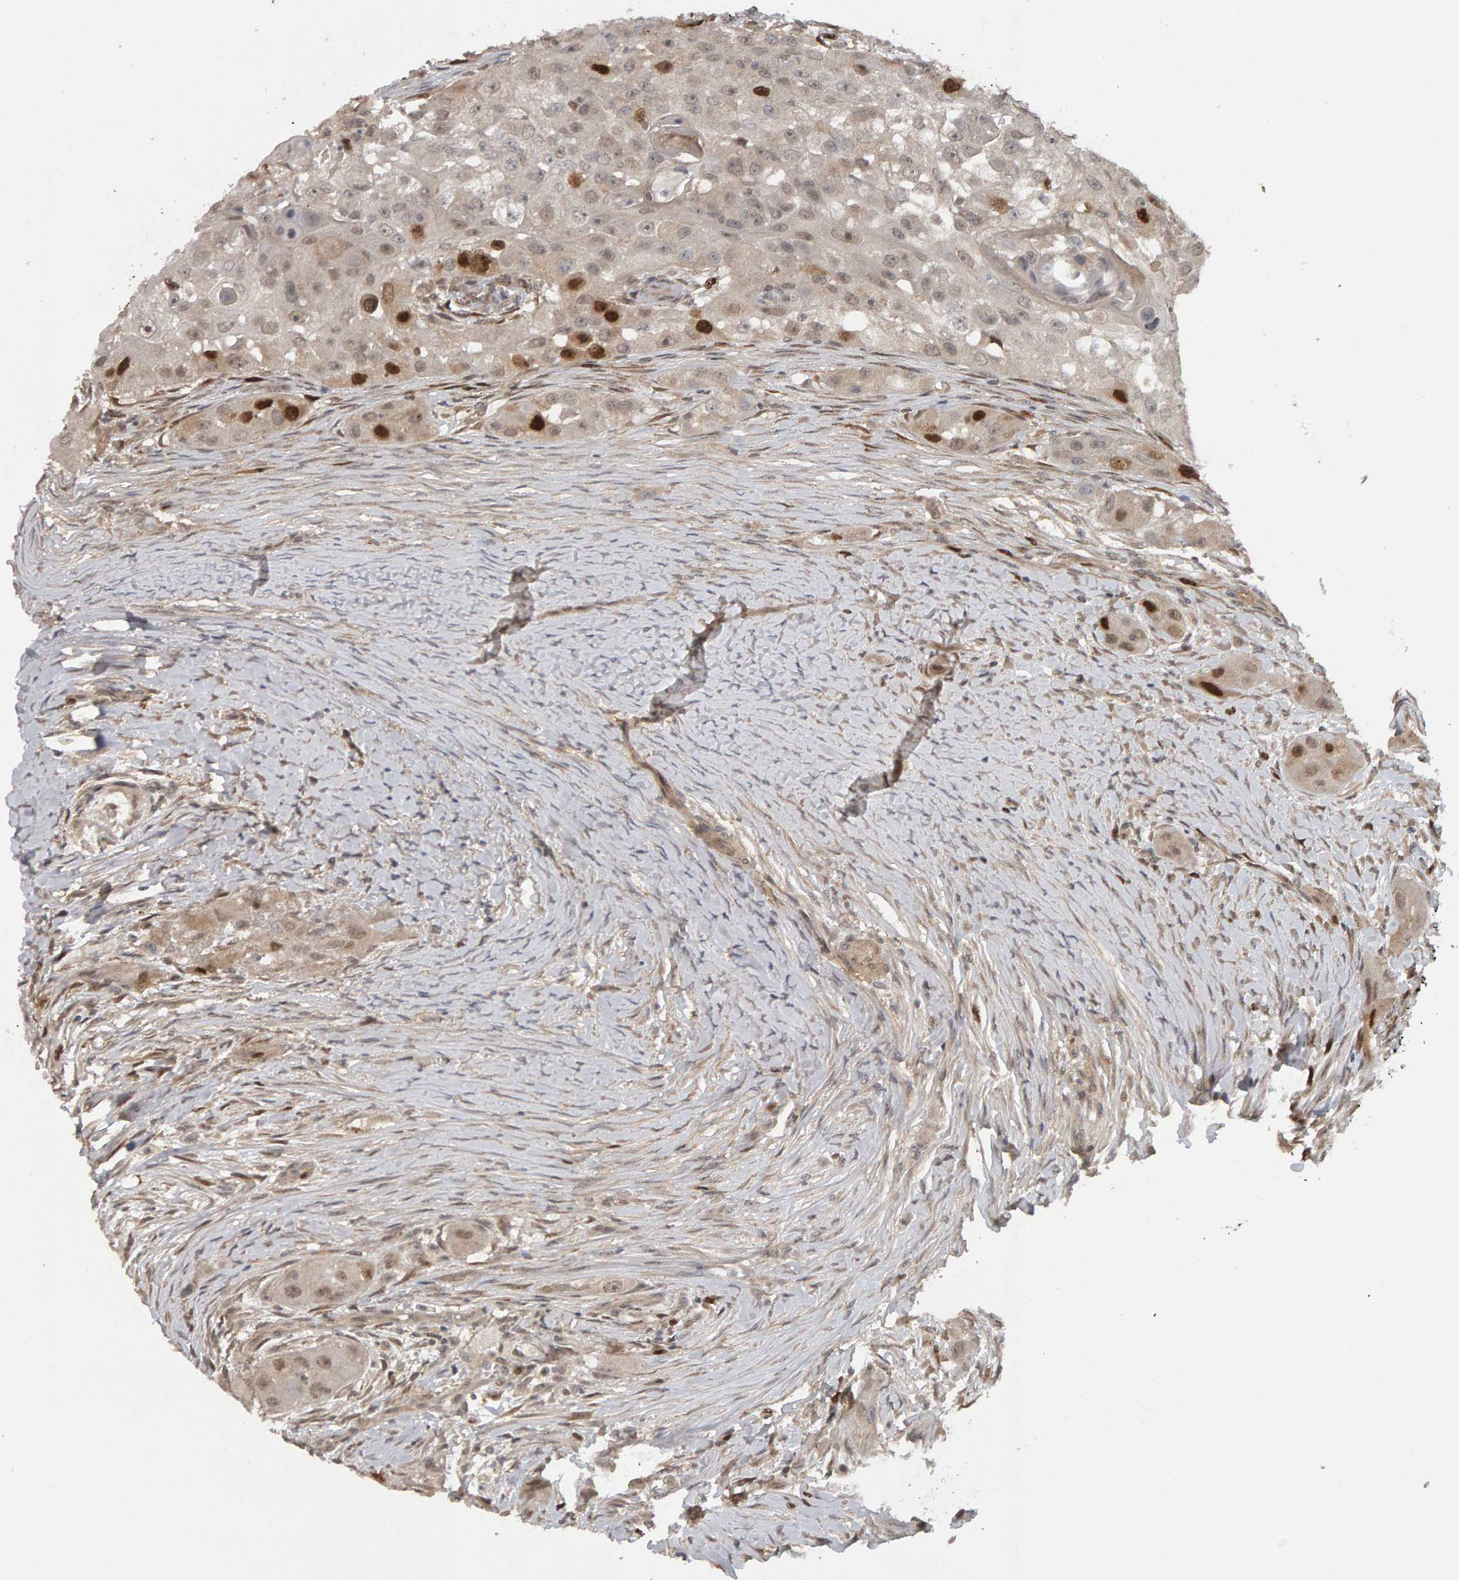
{"staining": {"intensity": "strong", "quantity": "<25%", "location": "nuclear"}, "tissue": "head and neck cancer", "cell_type": "Tumor cells", "image_type": "cancer", "snomed": [{"axis": "morphology", "description": "Normal tissue, NOS"}, {"axis": "morphology", "description": "Squamous cell carcinoma, NOS"}, {"axis": "topography", "description": "Skeletal muscle"}, {"axis": "topography", "description": "Head-Neck"}], "caption": "Immunohistochemical staining of head and neck squamous cell carcinoma reveals strong nuclear protein positivity in about <25% of tumor cells. Immunohistochemistry (ihc) stains the protein in brown and the nuclei are stained blue.", "gene": "CDCA5", "patient": {"sex": "male", "age": 51}}